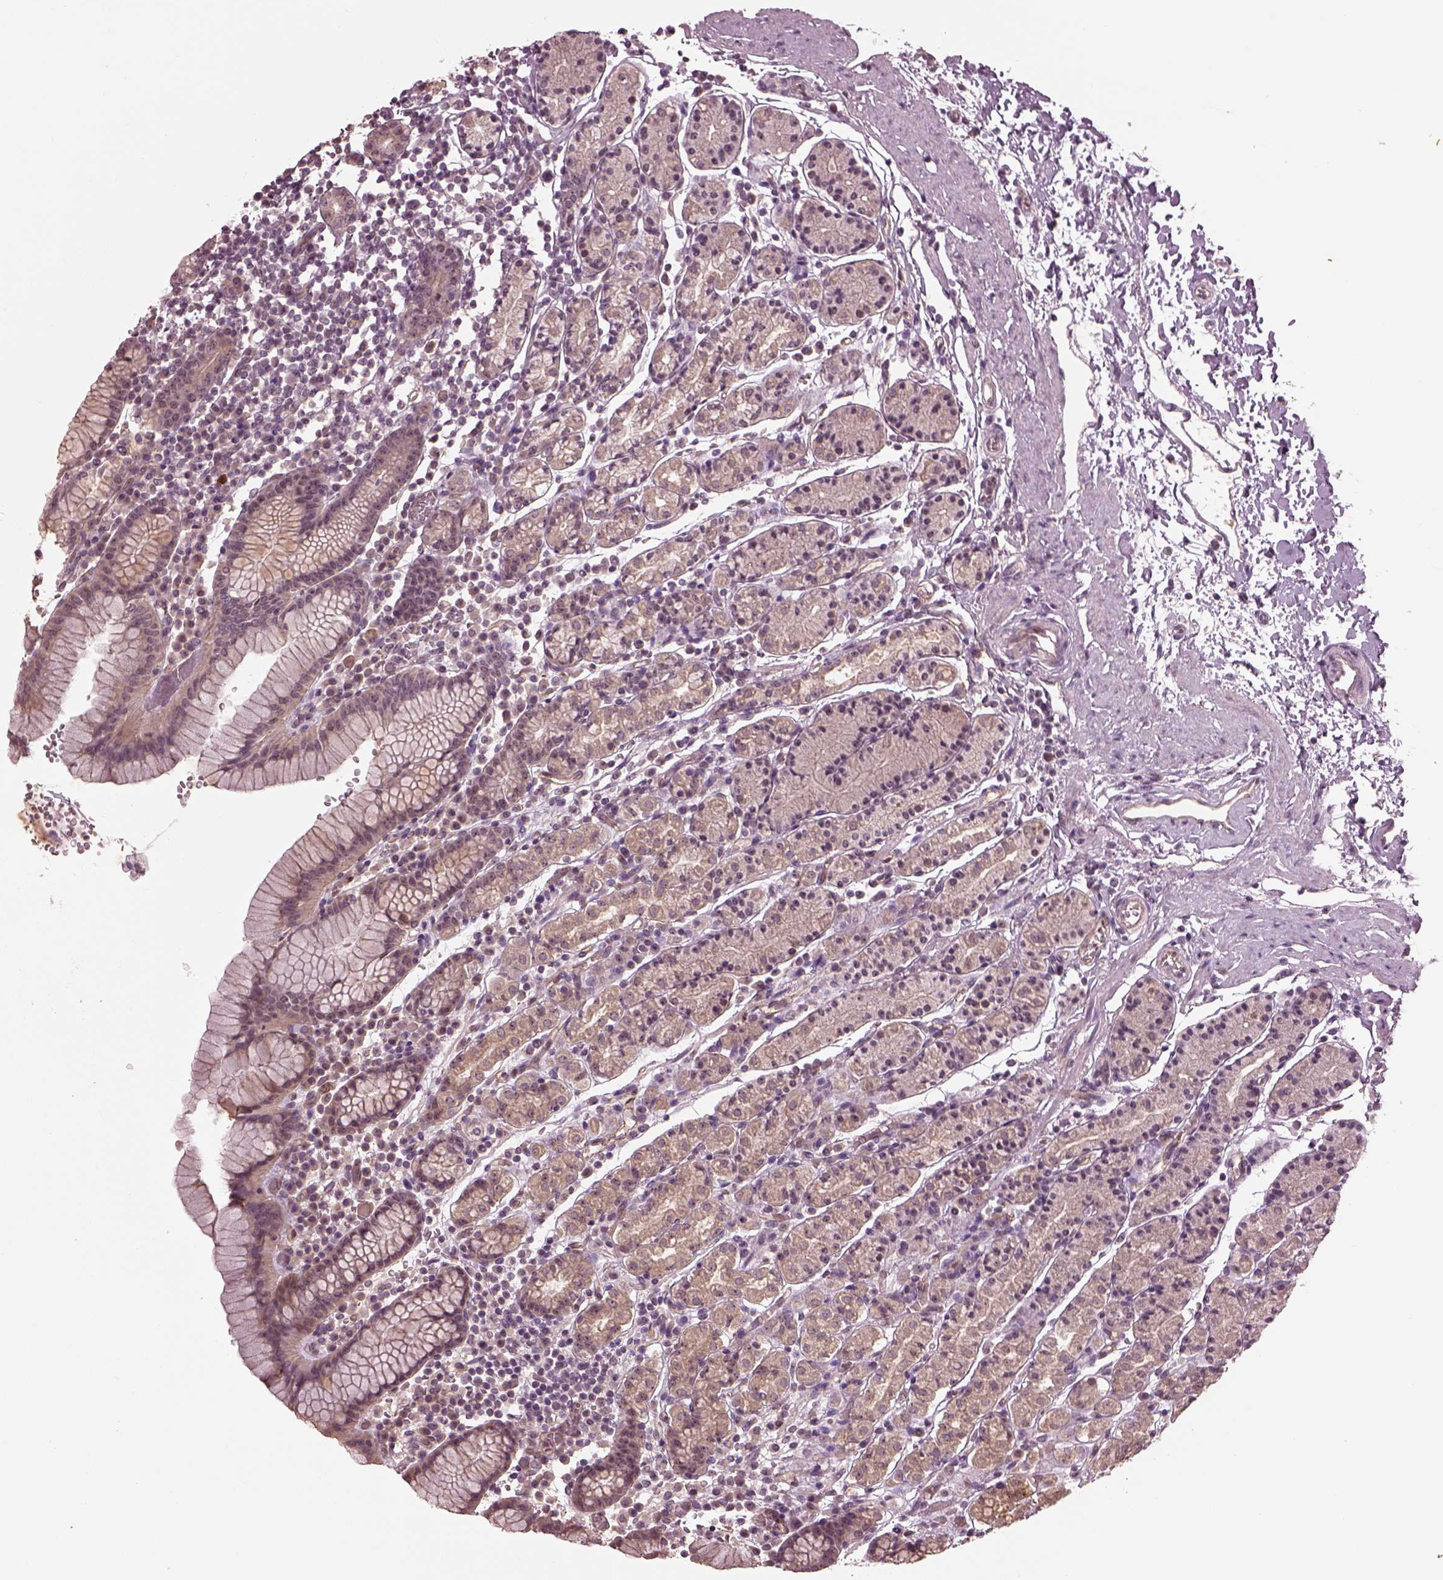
{"staining": {"intensity": "moderate", "quantity": "<25%", "location": "nuclear"}, "tissue": "stomach", "cell_type": "Glandular cells", "image_type": "normal", "snomed": [{"axis": "morphology", "description": "Normal tissue, NOS"}, {"axis": "topography", "description": "Stomach, upper"}, {"axis": "topography", "description": "Stomach"}], "caption": "The histopathology image displays a brown stain indicating the presence of a protein in the nuclear of glandular cells in stomach. Using DAB (brown) and hematoxylin (blue) stains, captured at high magnification using brightfield microscopy.", "gene": "GNRH1", "patient": {"sex": "male", "age": 62}}